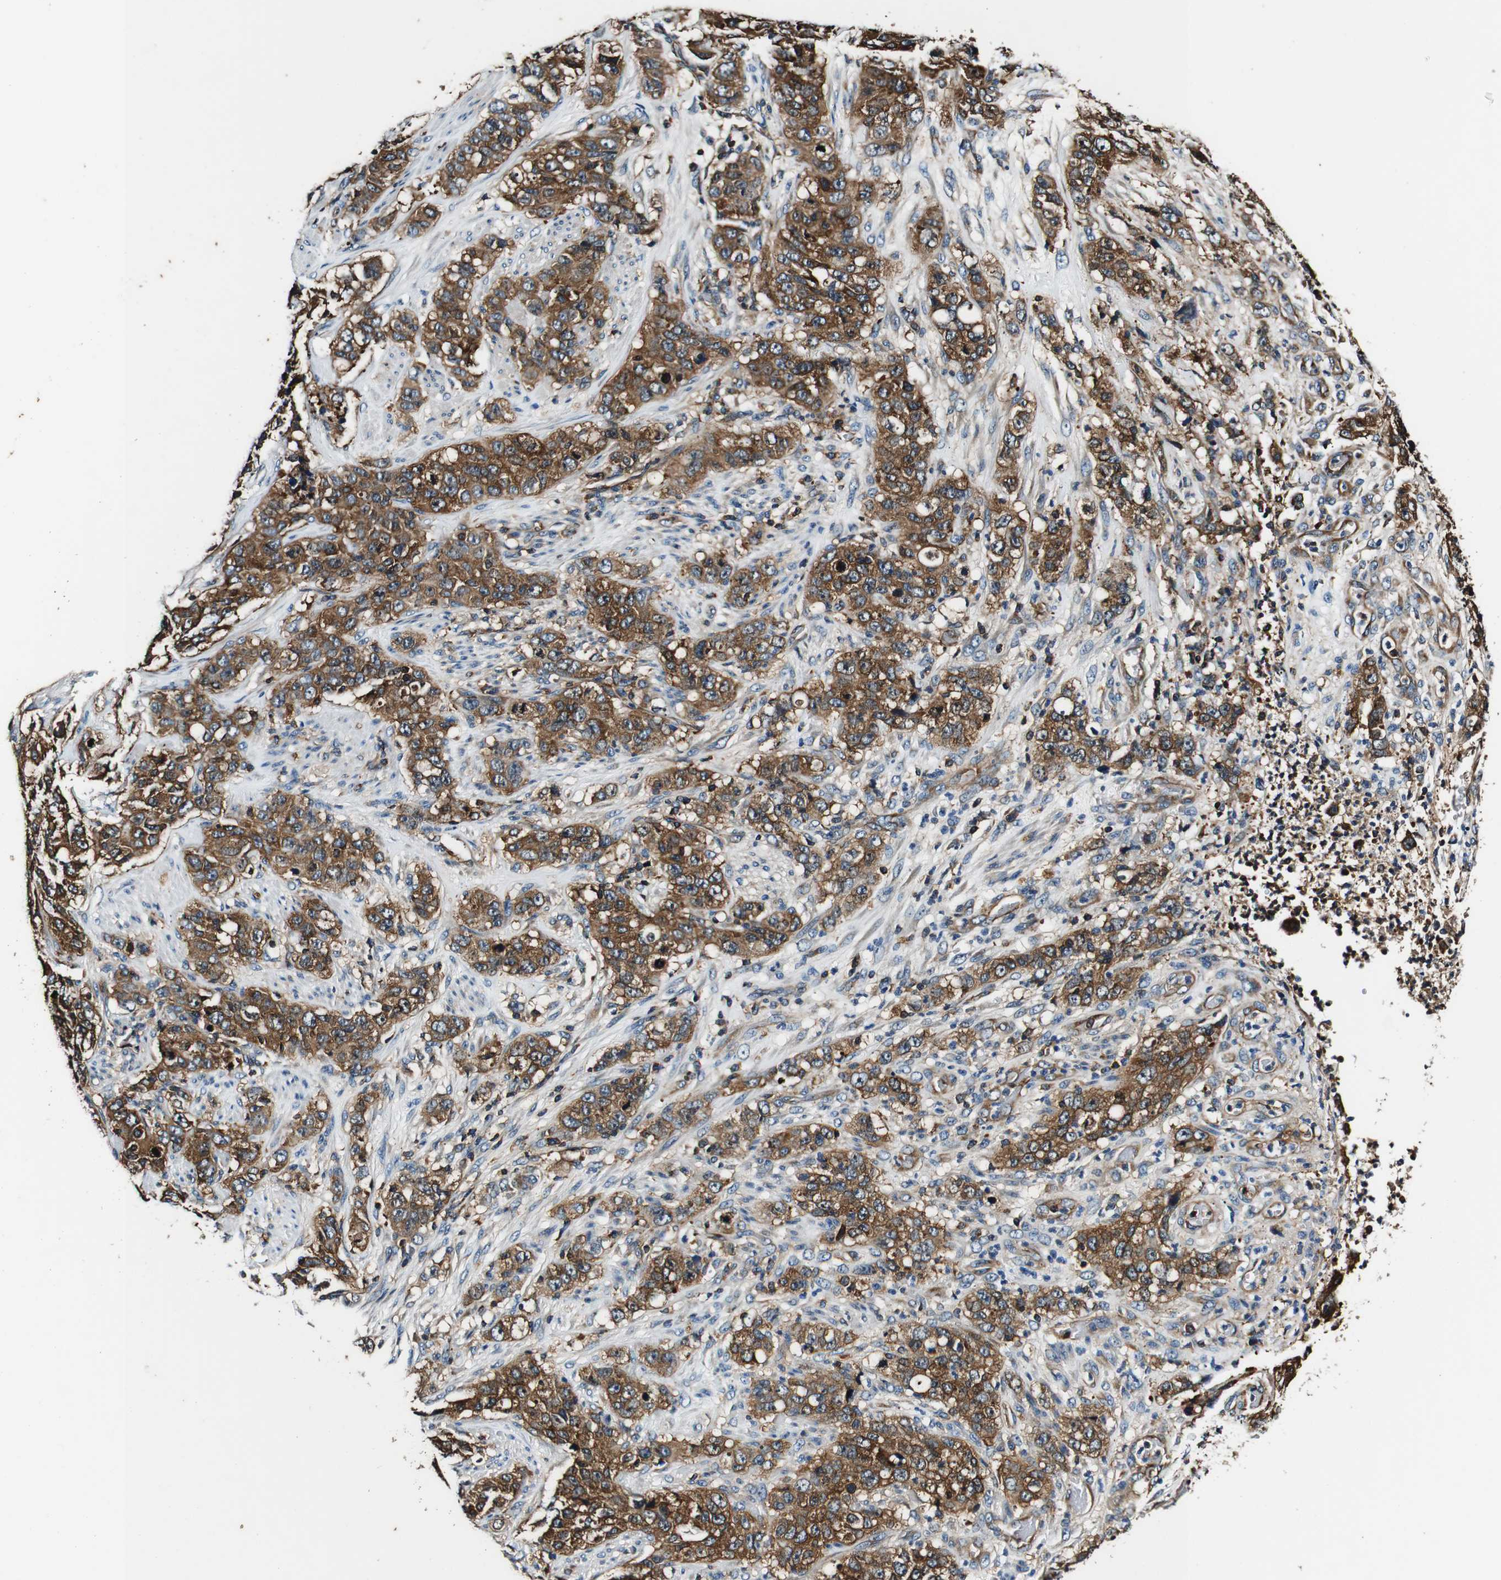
{"staining": {"intensity": "moderate", "quantity": ">75%", "location": "cytoplasmic/membranous"}, "tissue": "stomach cancer", "cell_type": "Tumor cells", "image_type": "cancer", "snomed": [{"axis": "morphology", "description": "Adenocarcinoma, NOS"}, {"axis": "topography", "description": "Stomach"}], "caption": "Brown immunohistochemical staining in human stomach cancer (adenocarcinoma) exhibits moderate cytoplasmic/membranous staining in about >75% of tumor cells. (DAB IHC, brown staining for protein, blue staining for nuclei).", "gene": "RHOT2", "patient": {"sex": "male", "age": 48}}